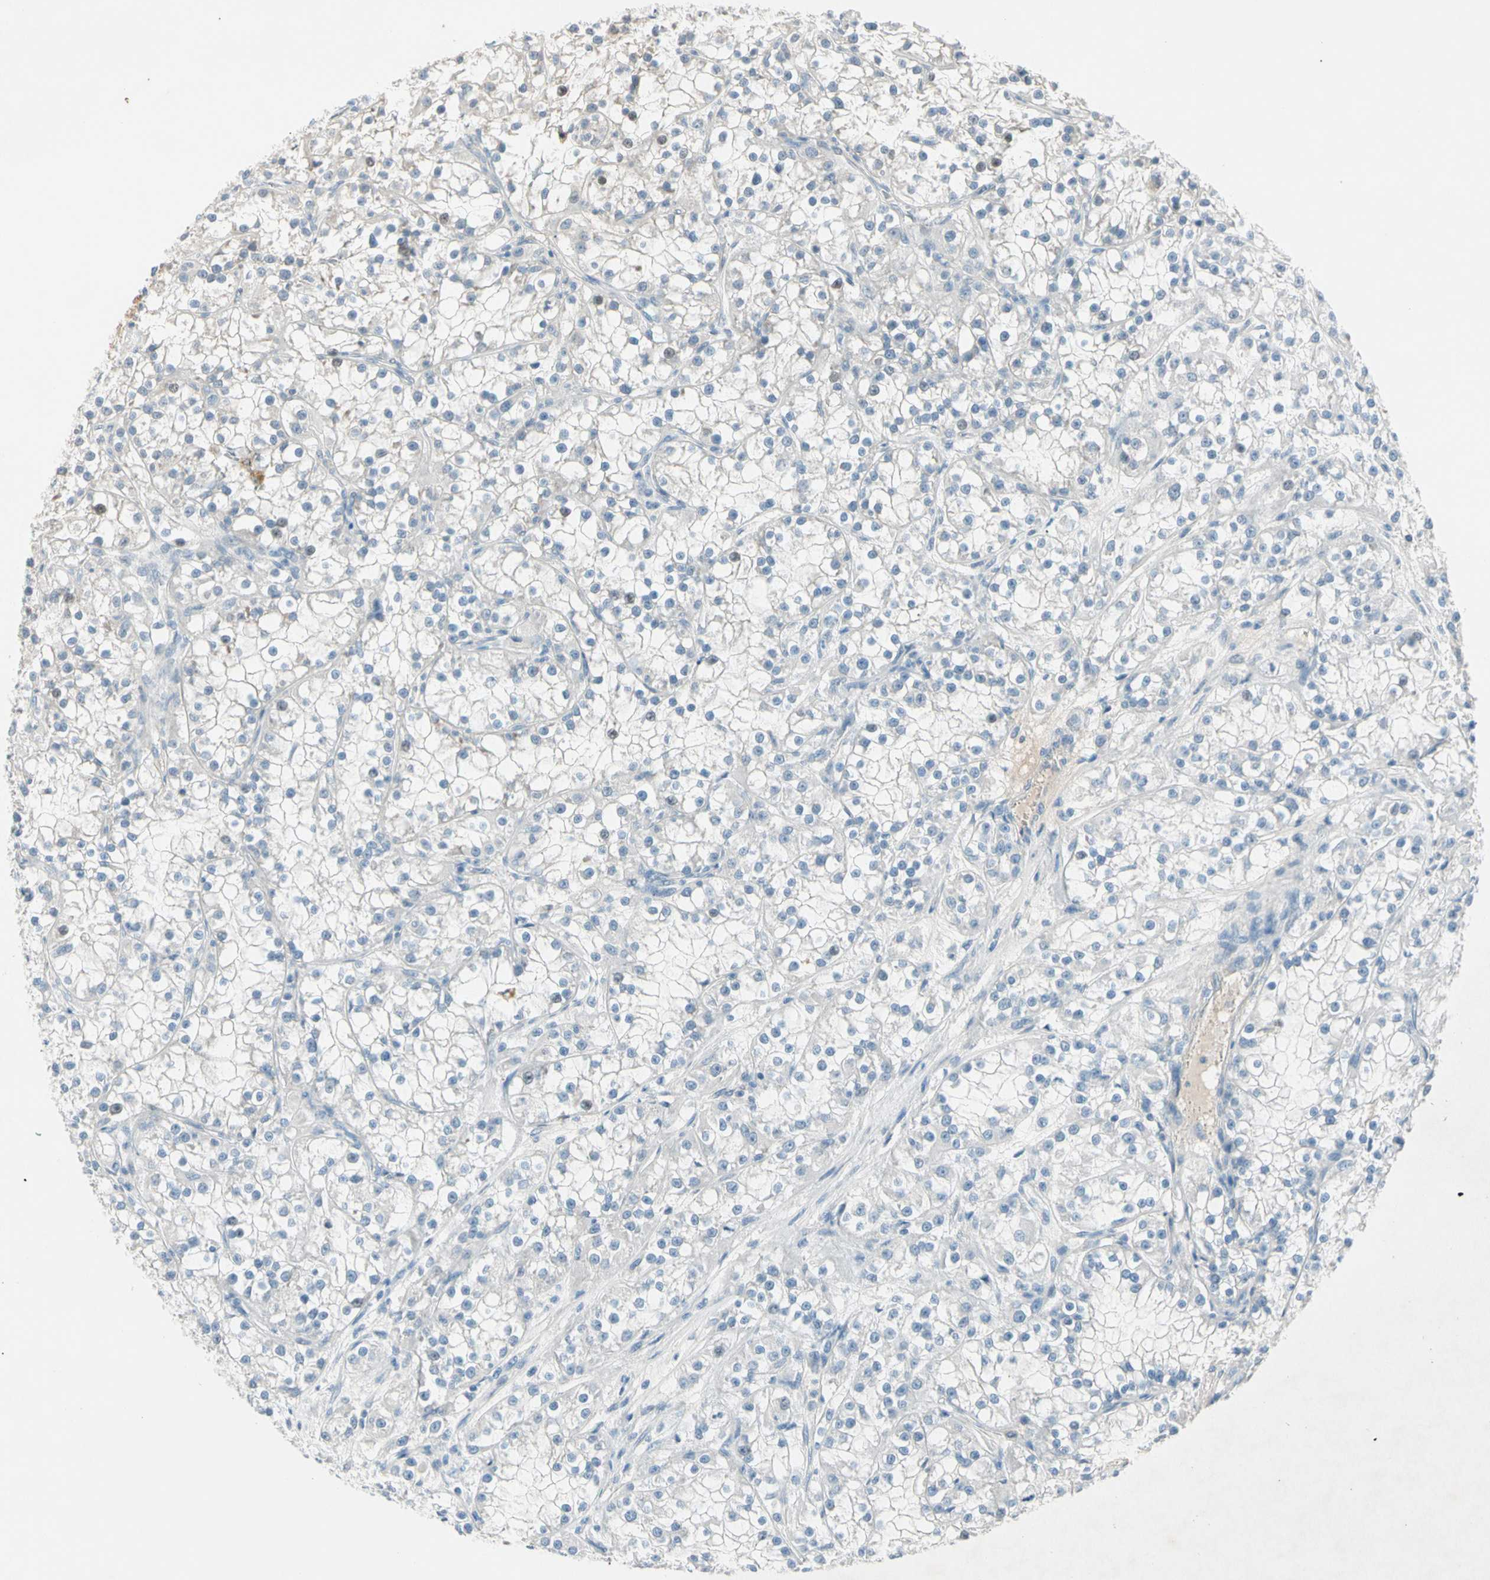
{"staining": {"intensity": "negative", "quantity": "none", "location": "none"}, "tissue": "renal cancer", "cell_type": "Tumor cells", "image_type": "cancer", "snomed": [{"axis": "morphology", "description": "Adenocarcinoma, NOS"}, {"axis": "topography", "description": "Kidney"}], "caption": "This photomicrograph is of renal cancer stained with immunohistochemistry to label a protein in brown with the nuclei are counter-stained blue. There is no expression in tumor cells. (DAB (3,3'-diaminobenzidine) immunohistochemistry with hematoxylin counter stain).", "gene": "SERPIND1", "patient": {"sex": "female", "age": 52}}